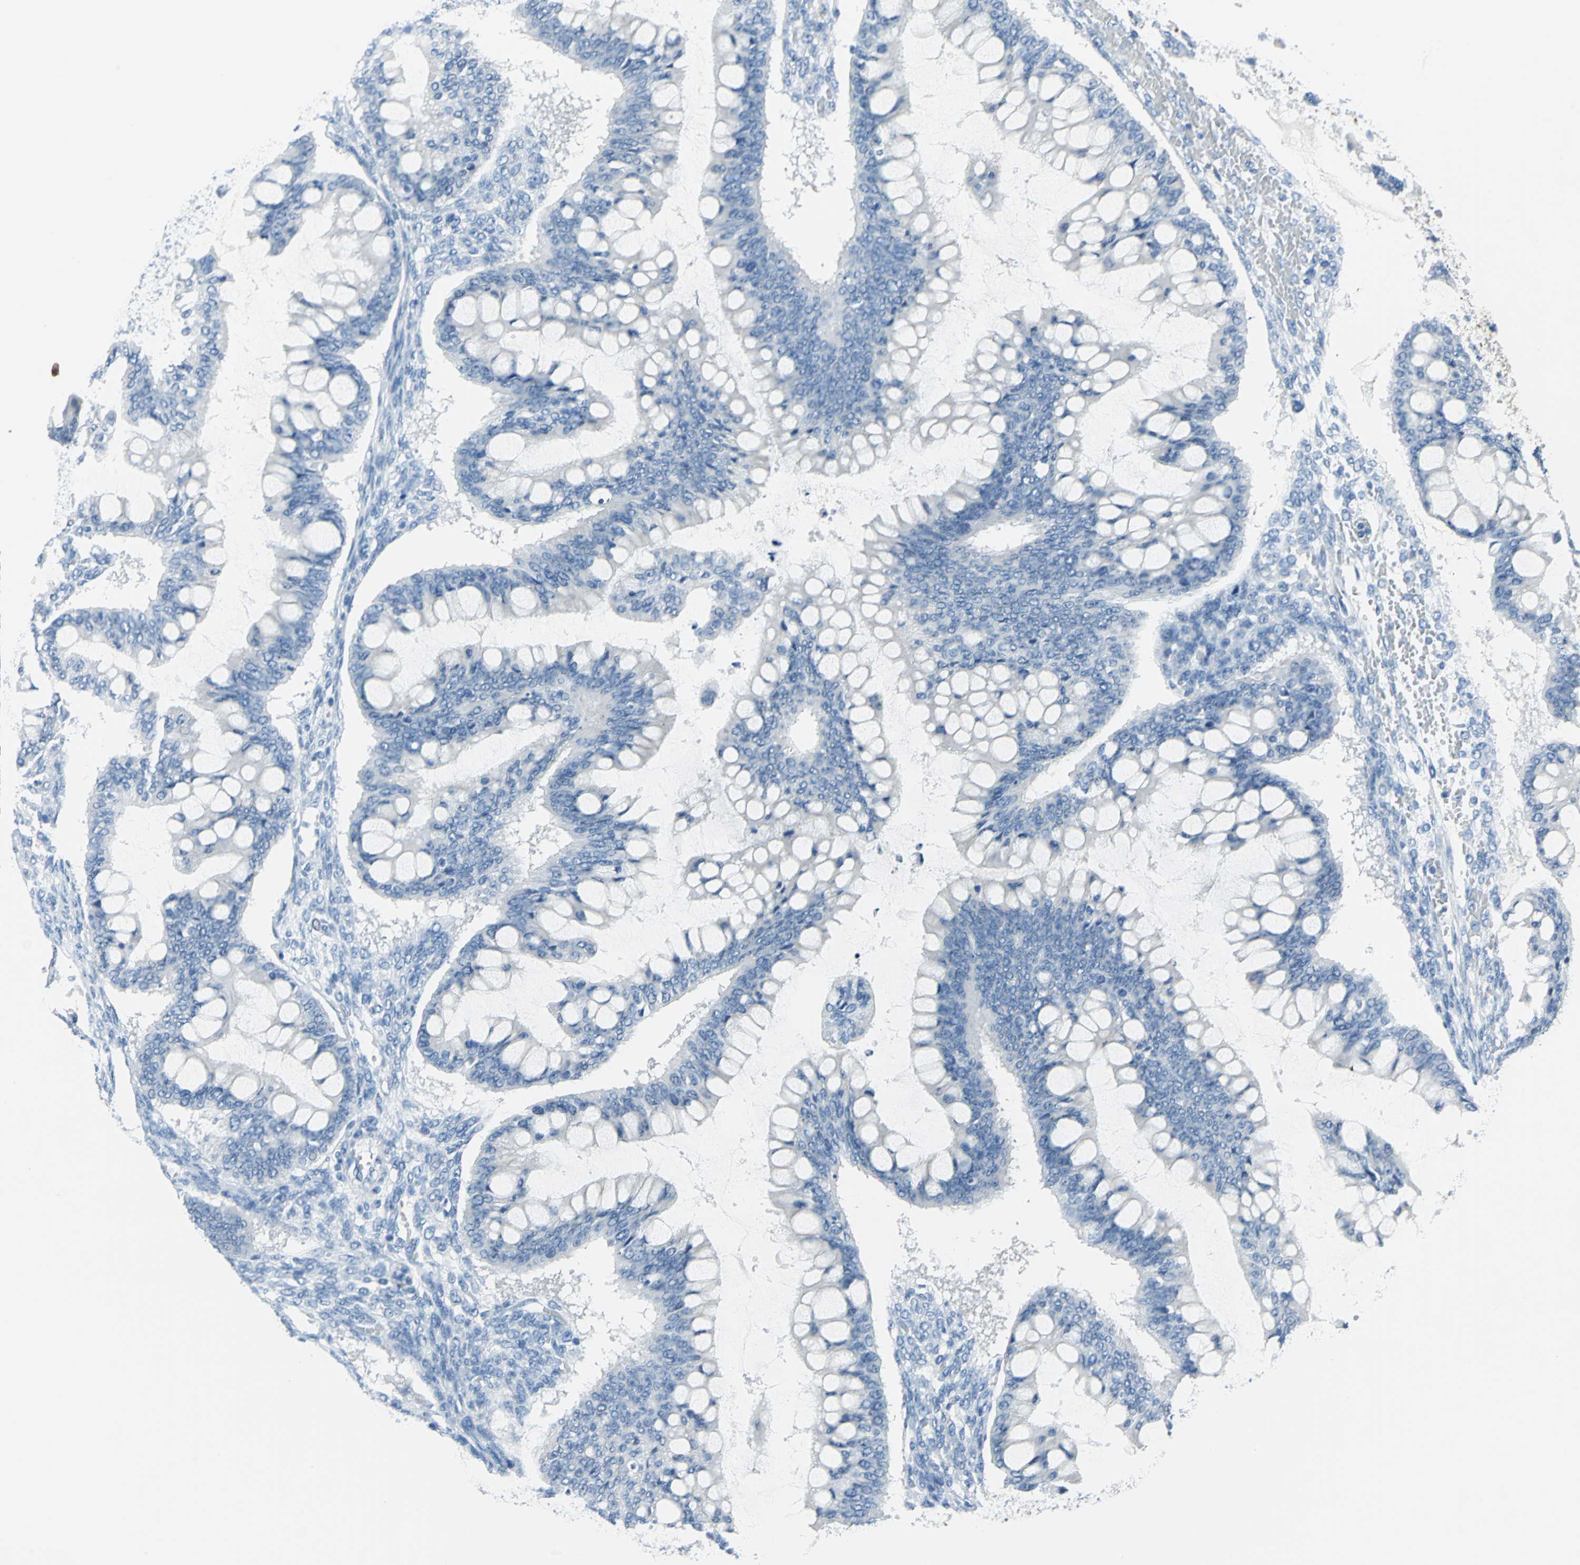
{"staining": {"intensity": "negative", "quantity": "none", "location": "none"}, "tissue": "ovarian cancer", "cell_type": "Tumor cells", "image_type": "cancer", "snomed": [{"axis": "morphology", "description": "Cystadenocarcinoma, mucinous, NOS"}, {"axis": "topography", "description": "Ovary"}], "caption": "An immunohistochemistry histopathology image of ovarian cancer (mucinous cystadenocarcinoma) is shown. There is no staining in tumor cells of ovarian cancer (mucinous cystadenocarcinoma).", "gene": "PKLR", "patient": {"sex": "female", "age": 73}}